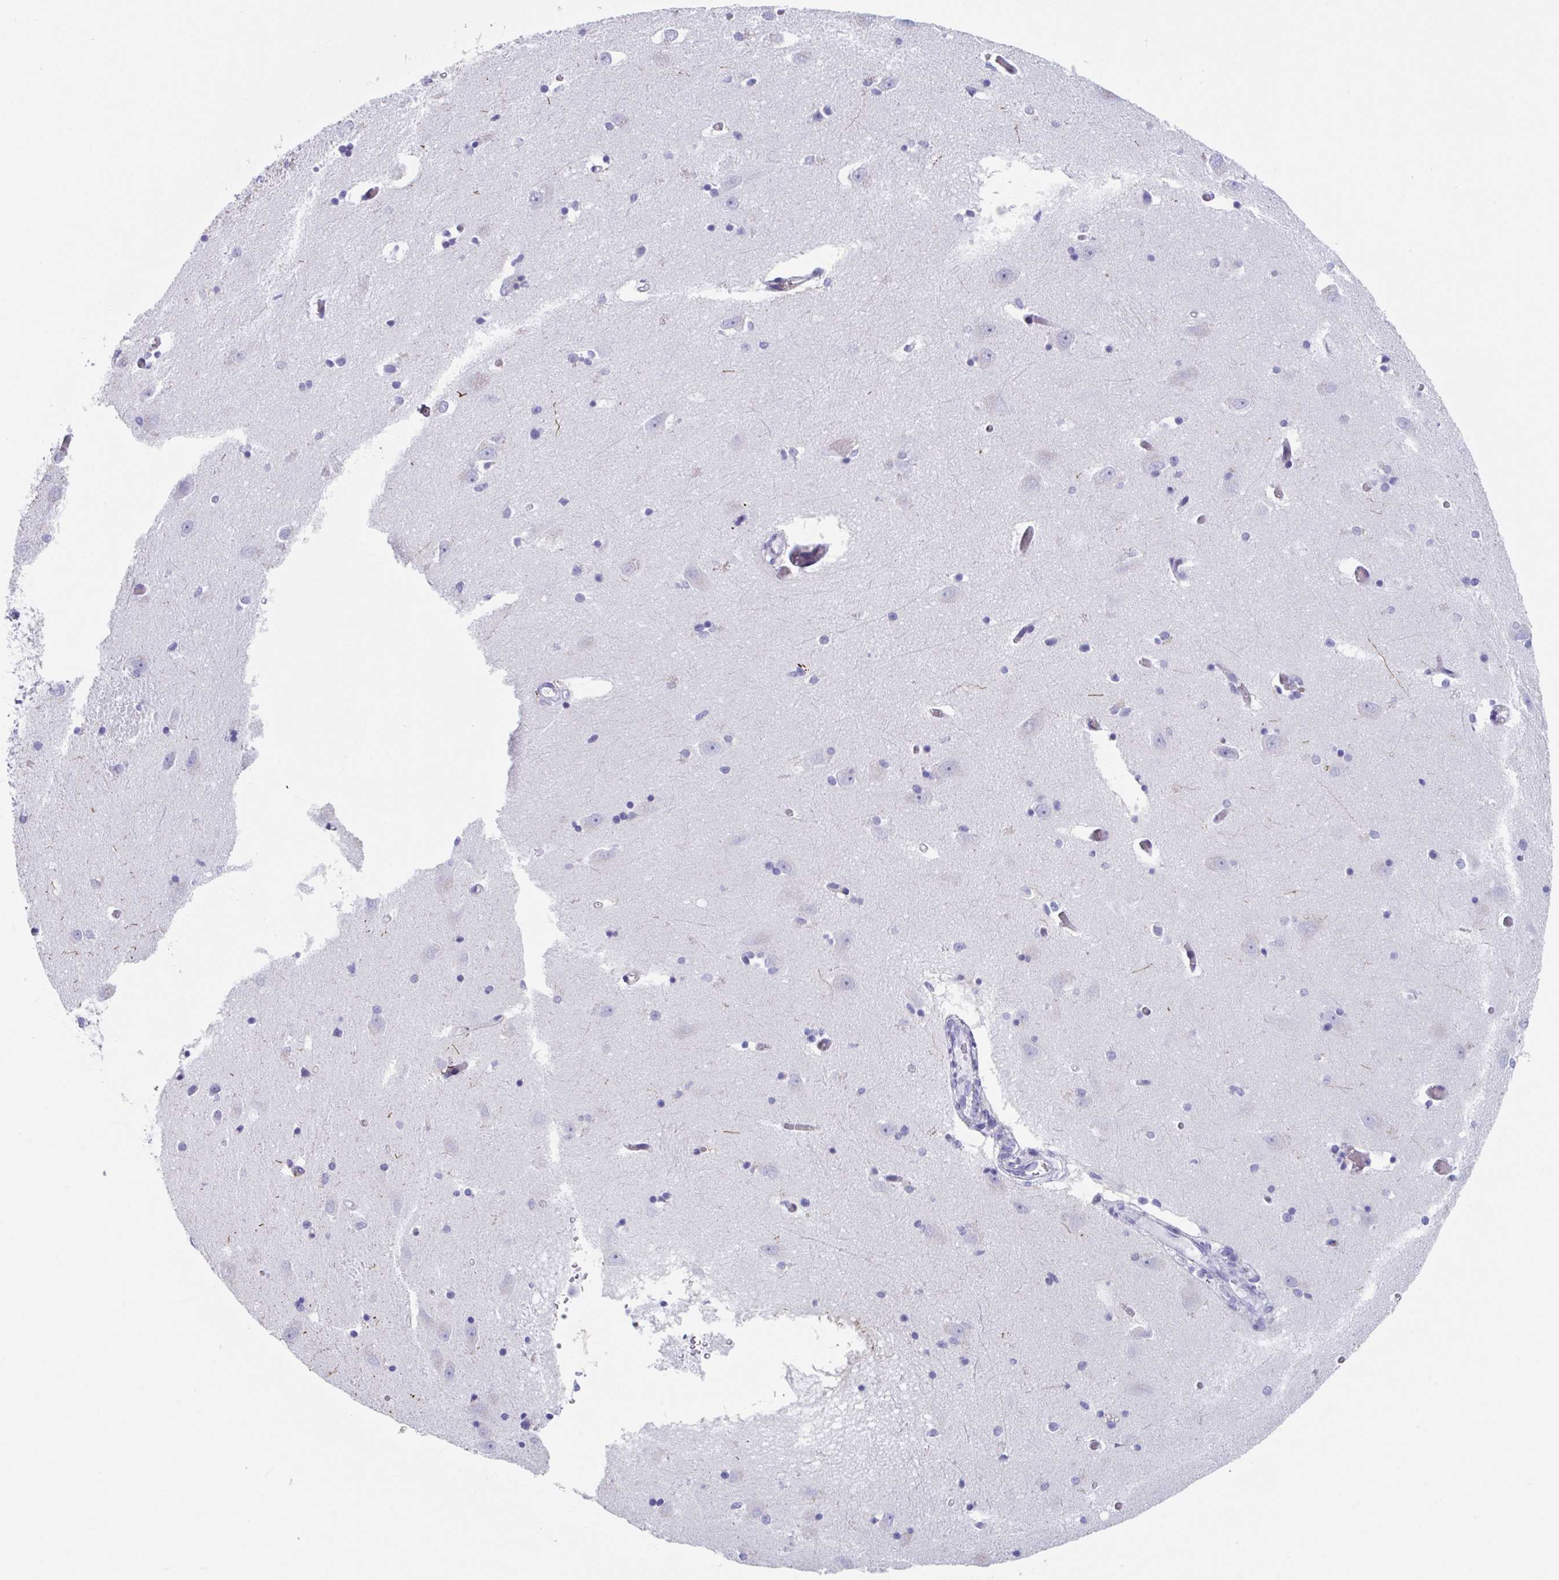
{"staining": {"intensity": "negative", "quantity": "none", "location": "none"}, "tissue": "caudate", "cell_type": "Glial cells", "image_type": "normal", "snomed": [{"axis": "morphology", "description": "Normal tissue, NOS"}, {"axis": "topography", "description": "Lateral ventricle wall"}, {"axis": "topography", "description": "Hippocampus"}], "caption": "Image shows no protein positivity in glial cells of unremarkable caudate.", "gene": "ZPBP", "patient": {"sex": "female", "age": 63}}